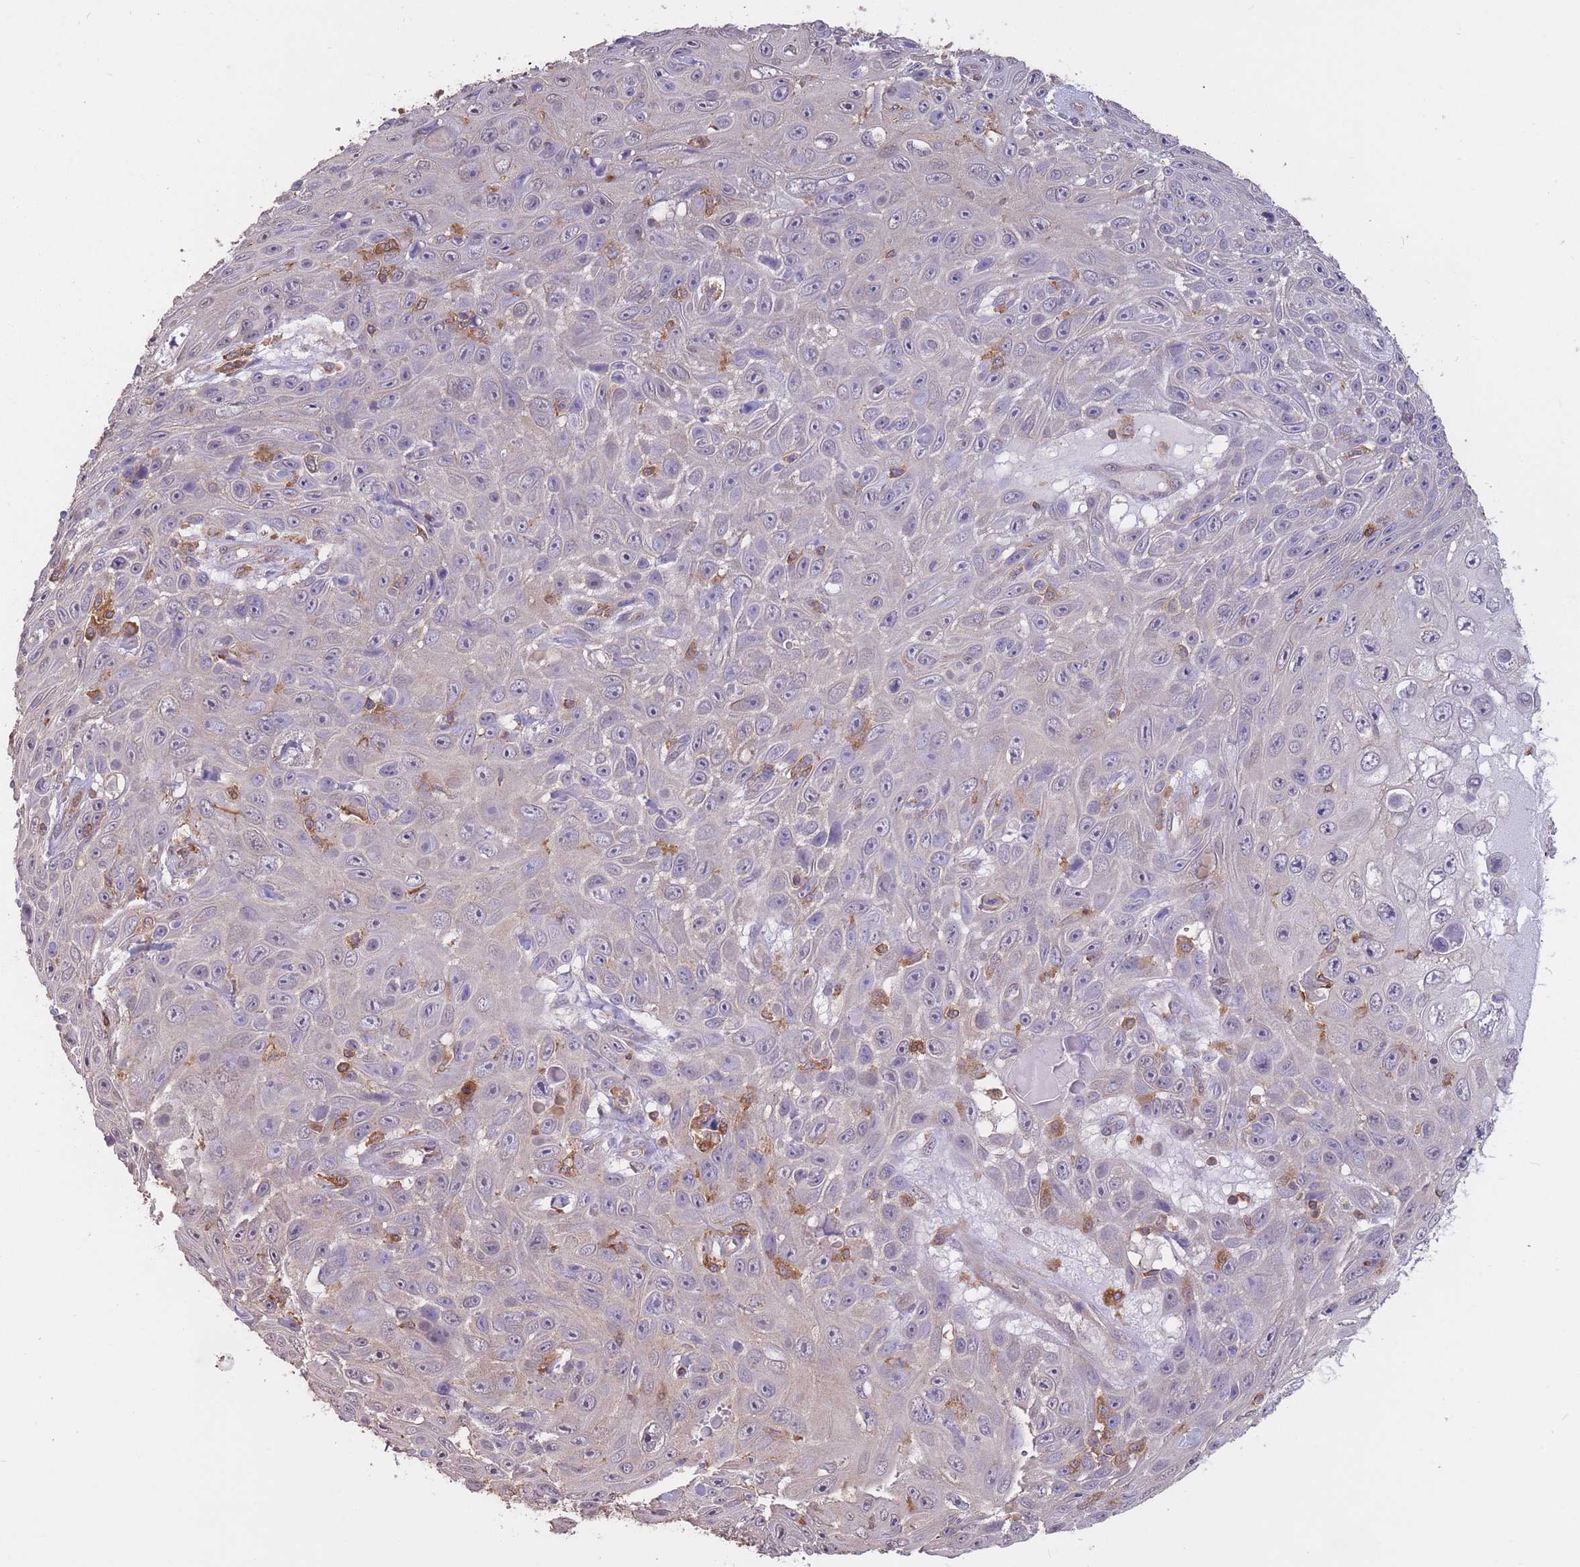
{"staining": {"intensity": "negative", "quantity": "none", "location": "none"}, "tissue": "skin cancer", "cell_type": "Tumor cells", "image_type": "cancer", "snomed": [{"axis": "morphology", "description": "Squamous cell carcinoma, NOS"}, {"axis": "topography", "description": "Skin"}], "caption": "Histopathology image shows no significant protein expression in tumor cells of skin cancer.", "gene": "GMIP", "patient": {"sex": "male", "age": 82}}